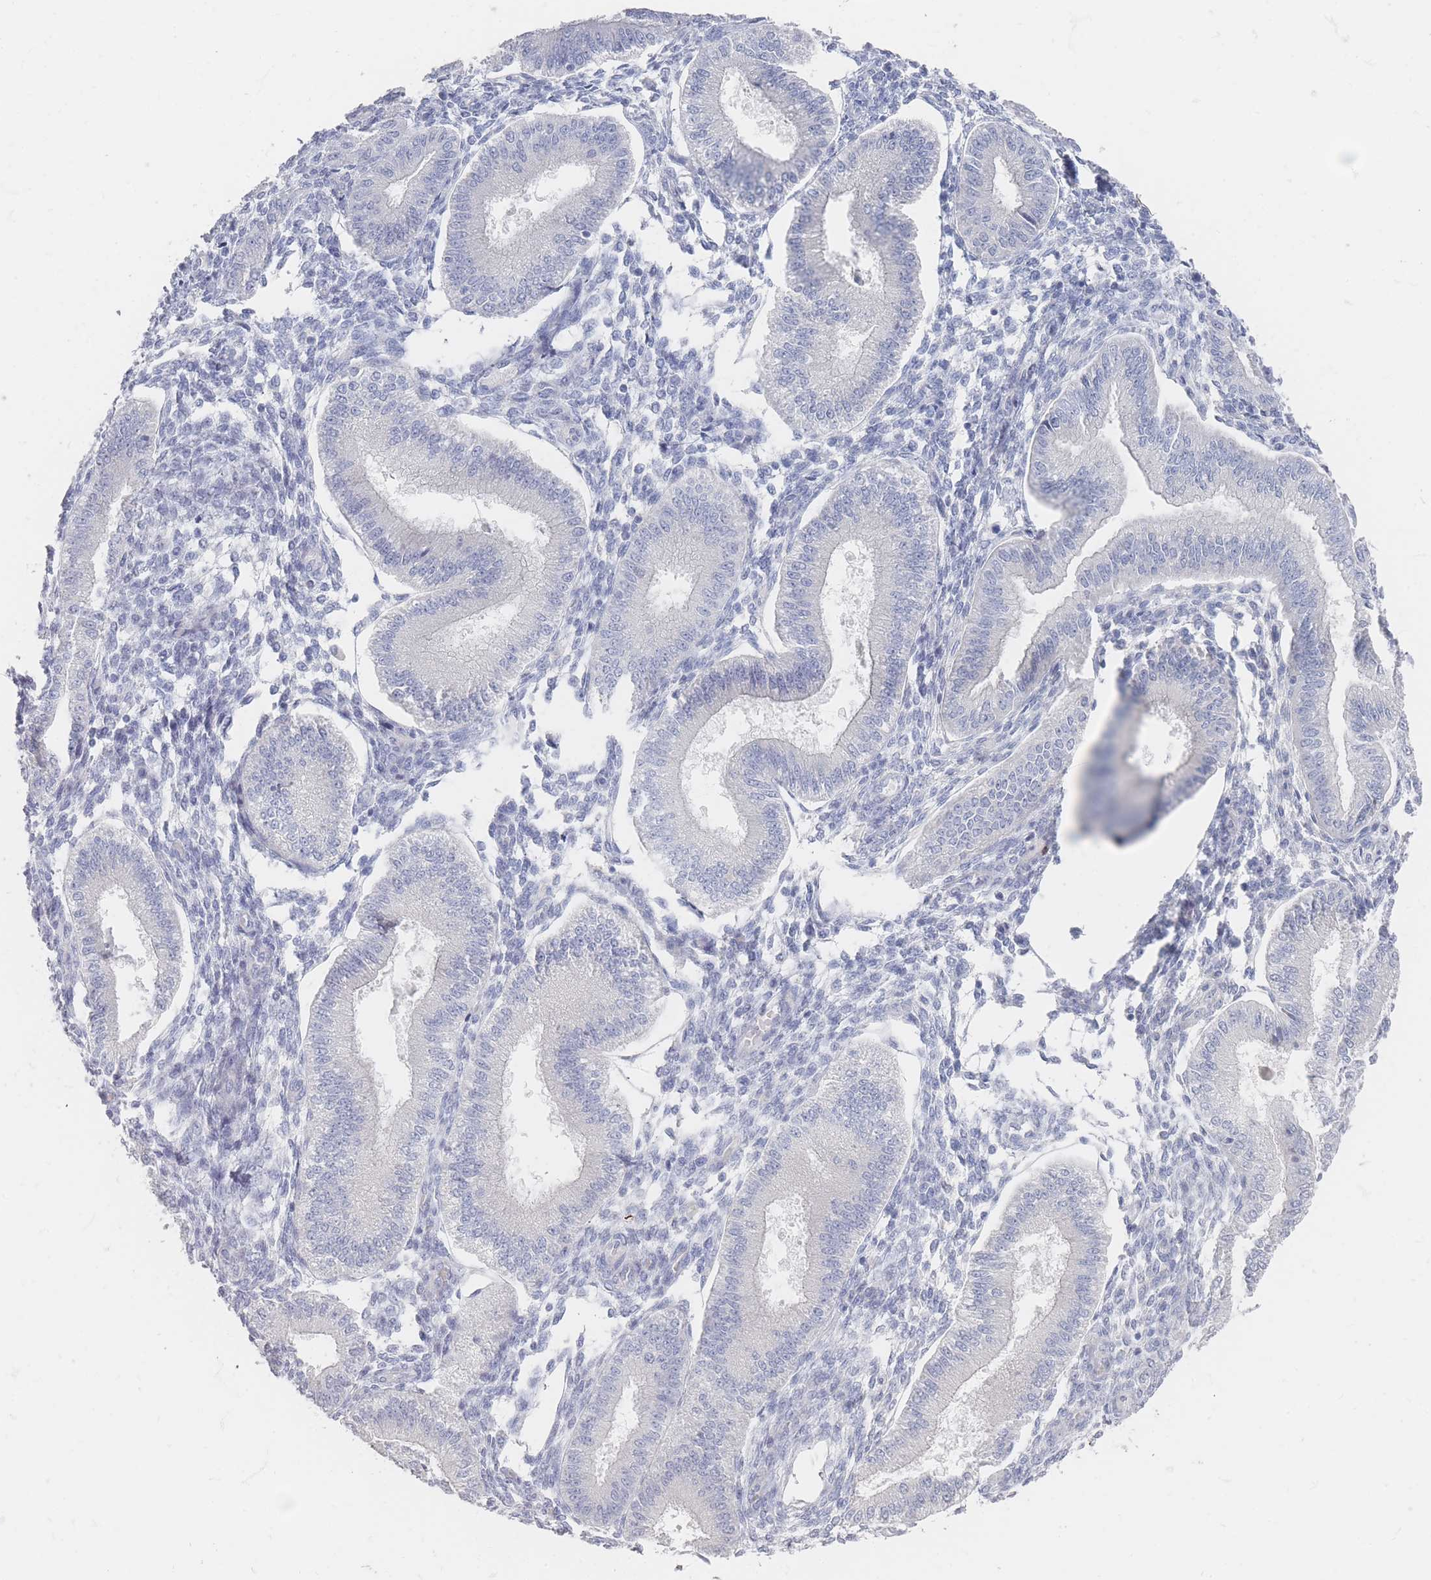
{"staining": {"intensity": "negative", "quantity": "none", "location": "none"}, "tissue": "endometrium", "cell_type": "Cells in endometrial stroma", "image_type": "normal", "snomed": [{"axis": "morphology", "description": "Normal tissue, NOS"}, {"axis": "topography", "description": "Endometrium"}], "caption": "This photomicrograph is of unremarkable endometrium stained with IHC to label a protein in brown with the nuclei are counter-stained blue. There is no staining in cells in endometrial stroma.", "gene": "CD37", "patient": {"sex": "female", "age": 39}}